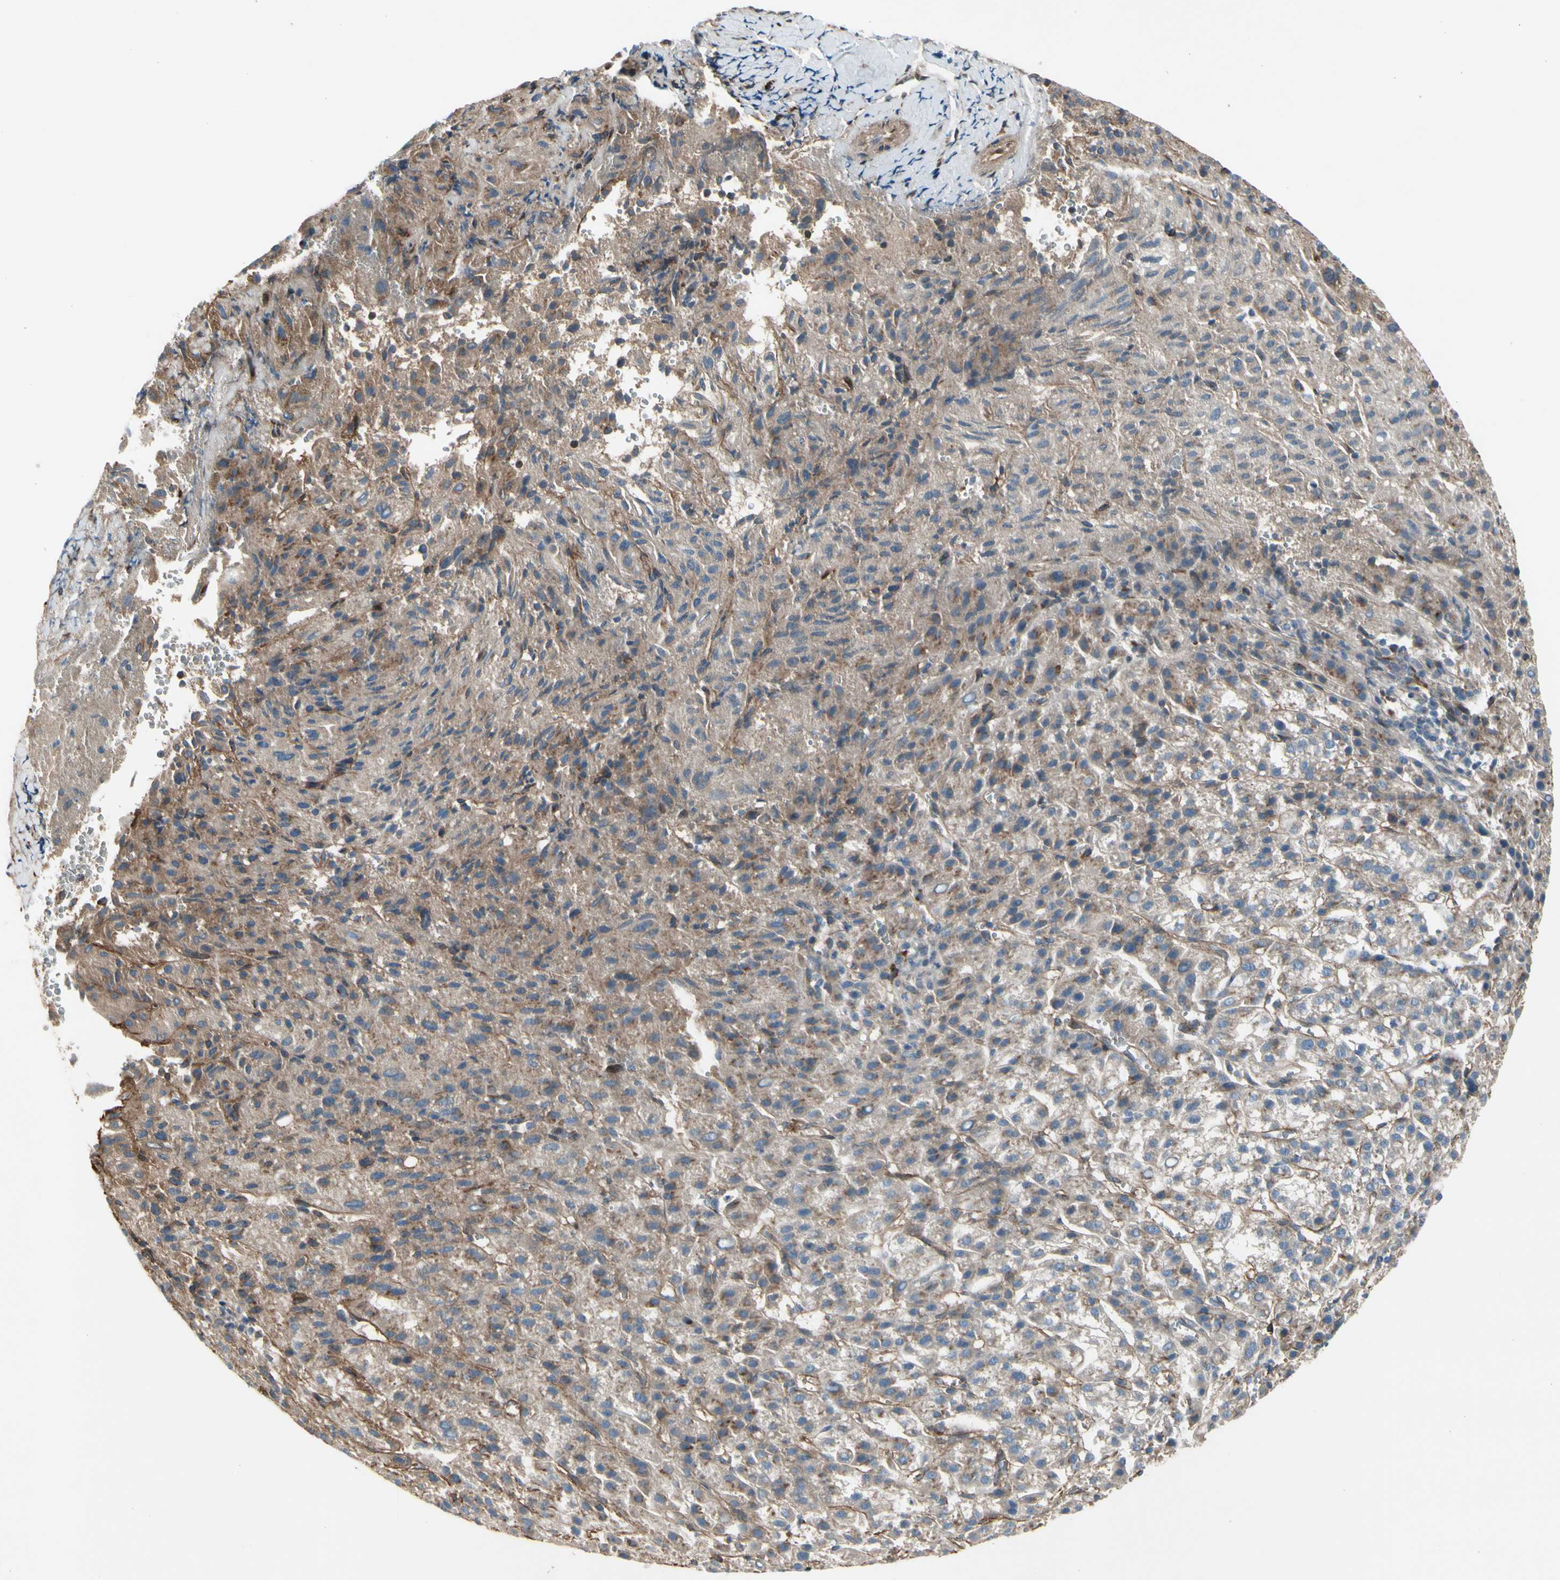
{"staining": {"intensity": "weak", "quantity": ">75%", "location": "cytoplasmic/membranous"}, "tissue": "liver cancer", "cell_type": "Tumor cells", "image_type": "cancer", "snomed": [{"axis": "morphology", "description": "Carcinoma, Hepatocellular, NOS"}, {"axis": "topography", "description": "Liver"}], "caption": "An immunohistochemistry (IHC) micrograph of tumor tissue is shown. Protein staining in brown shows weak cytoplasmic/membranous positivity in liver cancer within tumor cells.", "gene": "SLC39A9", "patient": {"sex": "female", "age": 58}}